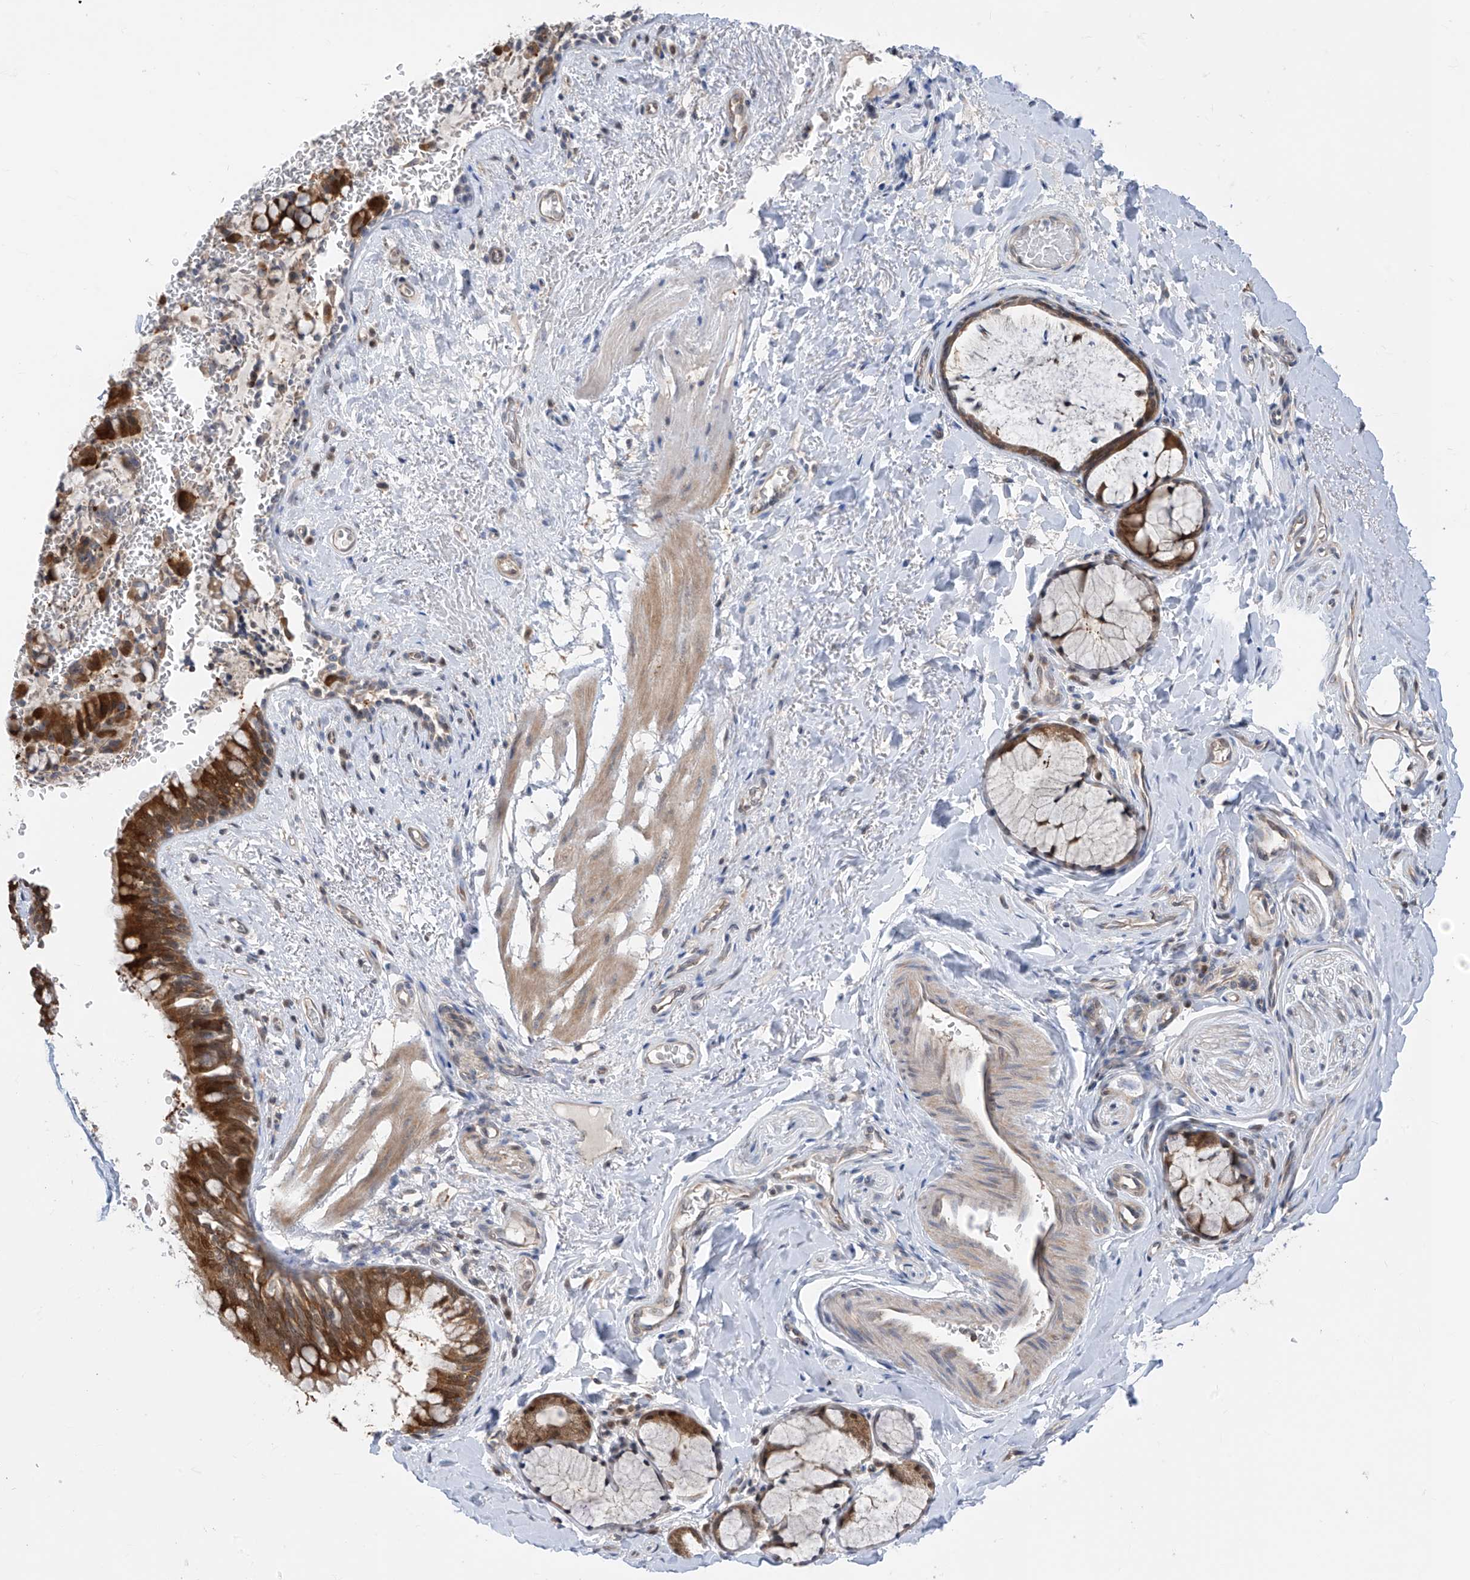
{"staining": {"intensity": "strong", "quantity": ">75%", "location": "cytoplasmic/membranous"}, "tissue": "bronchus", "cell_type": "Respiratory epithelial cells", "image_type": "normal", "snomed": [{"axis": "morphology", "description": "Normal tissue, NOS"}, {"axis": "topography", "description": "Cartilage tissue"}, {"axis": "topography", "description": "Bronchus"}], "caption": "IHC of normal bronchus exhibits high levels of strong cytoplasmic/membranous staining in about >75% of respiratory epithelial cells.", "gene": "TTC38", "patient": {"sex": "female", "age": 36}}